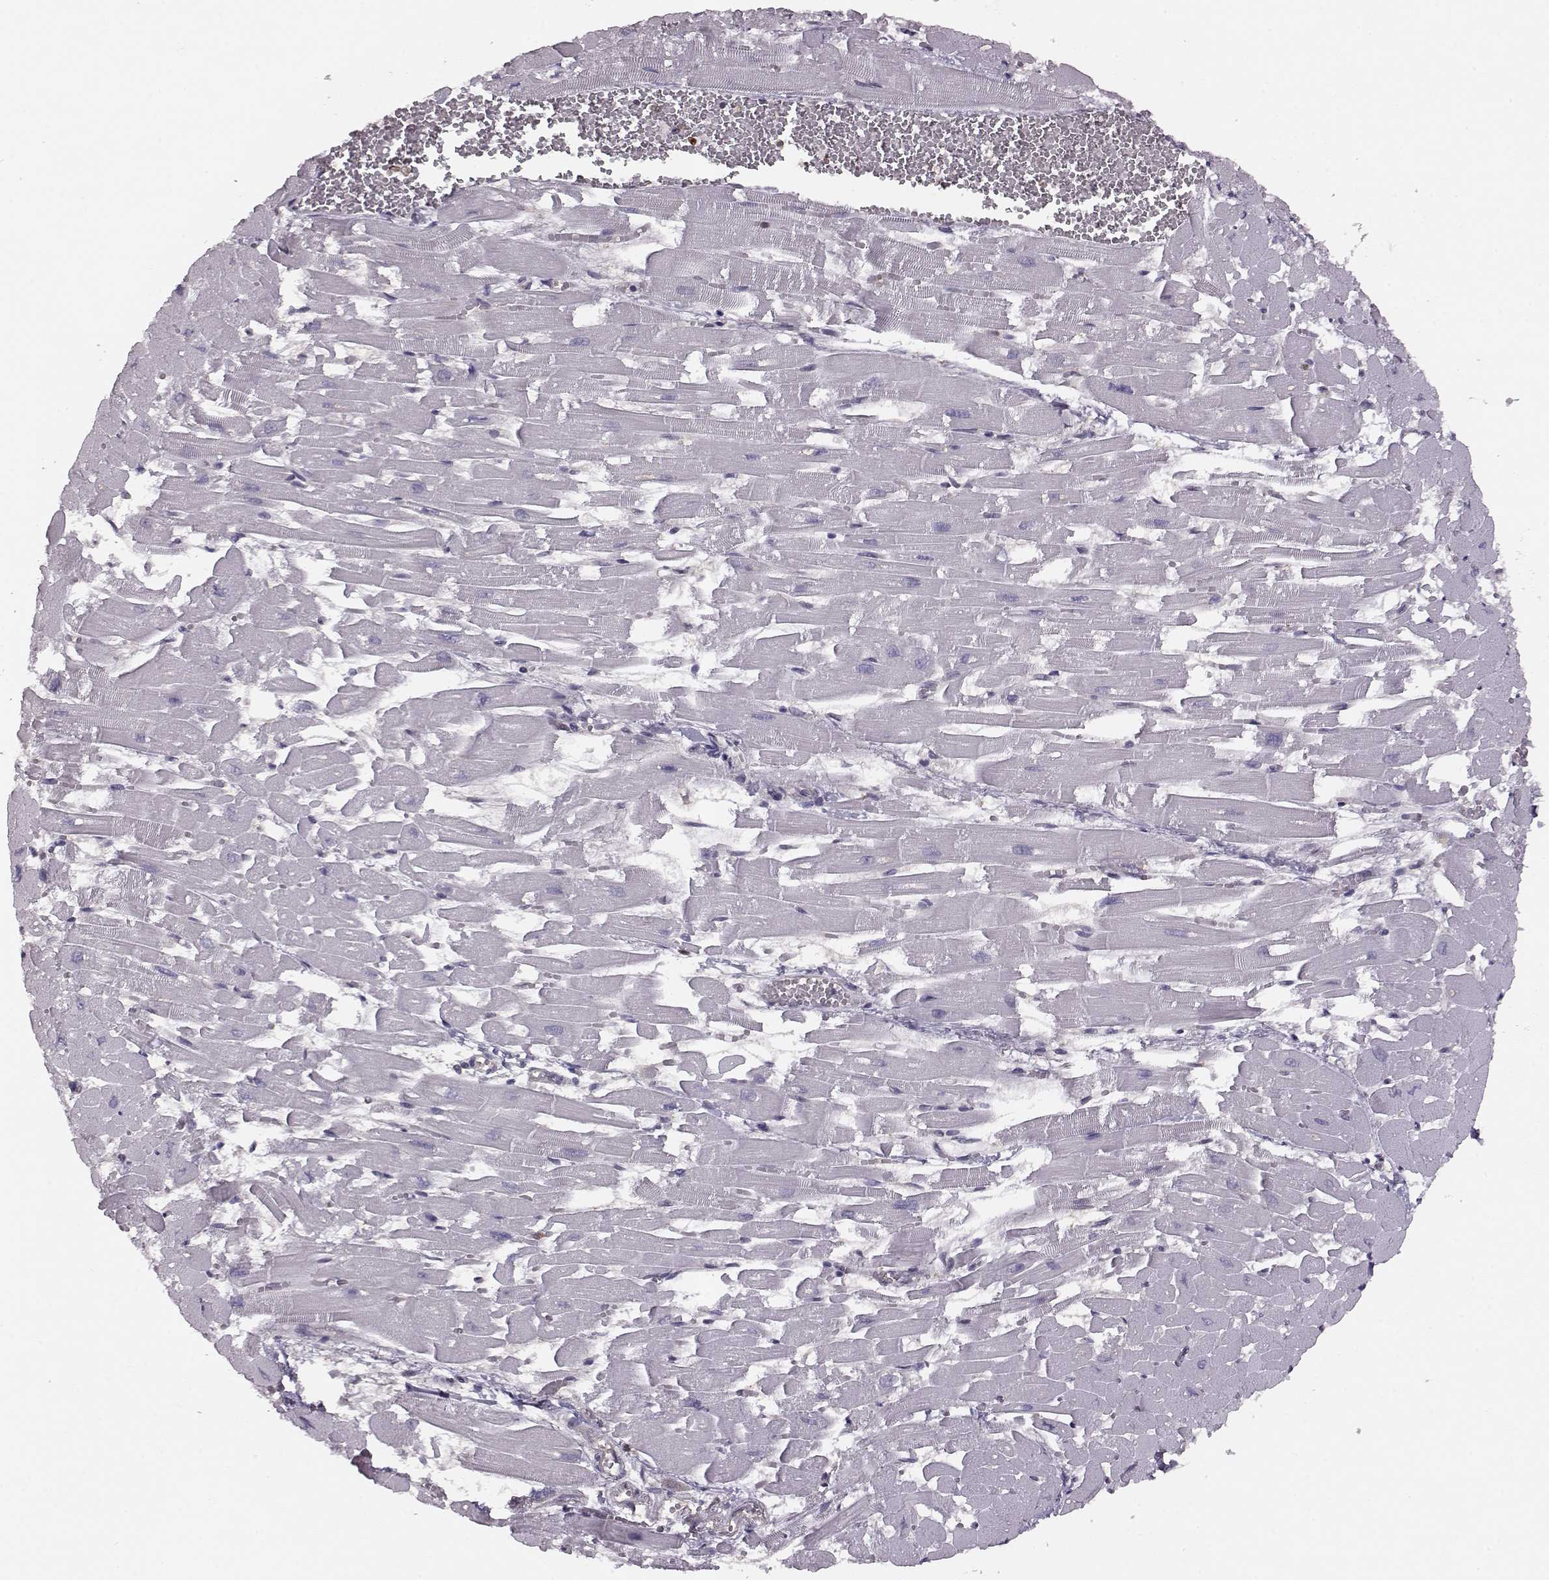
{"staining": {"intensity": "negative", "quantity": "none", "location": "none"}, "tissue": "heart muscle", "cell_type": "Cardiomyocytes", "image_type": "normal", "snomed": [{"axis": "morphology", "description": "Normal tissue, NOS"}, {"axis": "topography", "description": "Heart"}], "caption": "Immunohistochemistry (IHC) image of normal heart muscle: heart muscle stained with DAB (3,3'-diaminobenzidine) demonstrates no significant protein staining in cardiomyocytes.", "gene": "KLF6", "patient": {"sex": "female", "age": 52}}